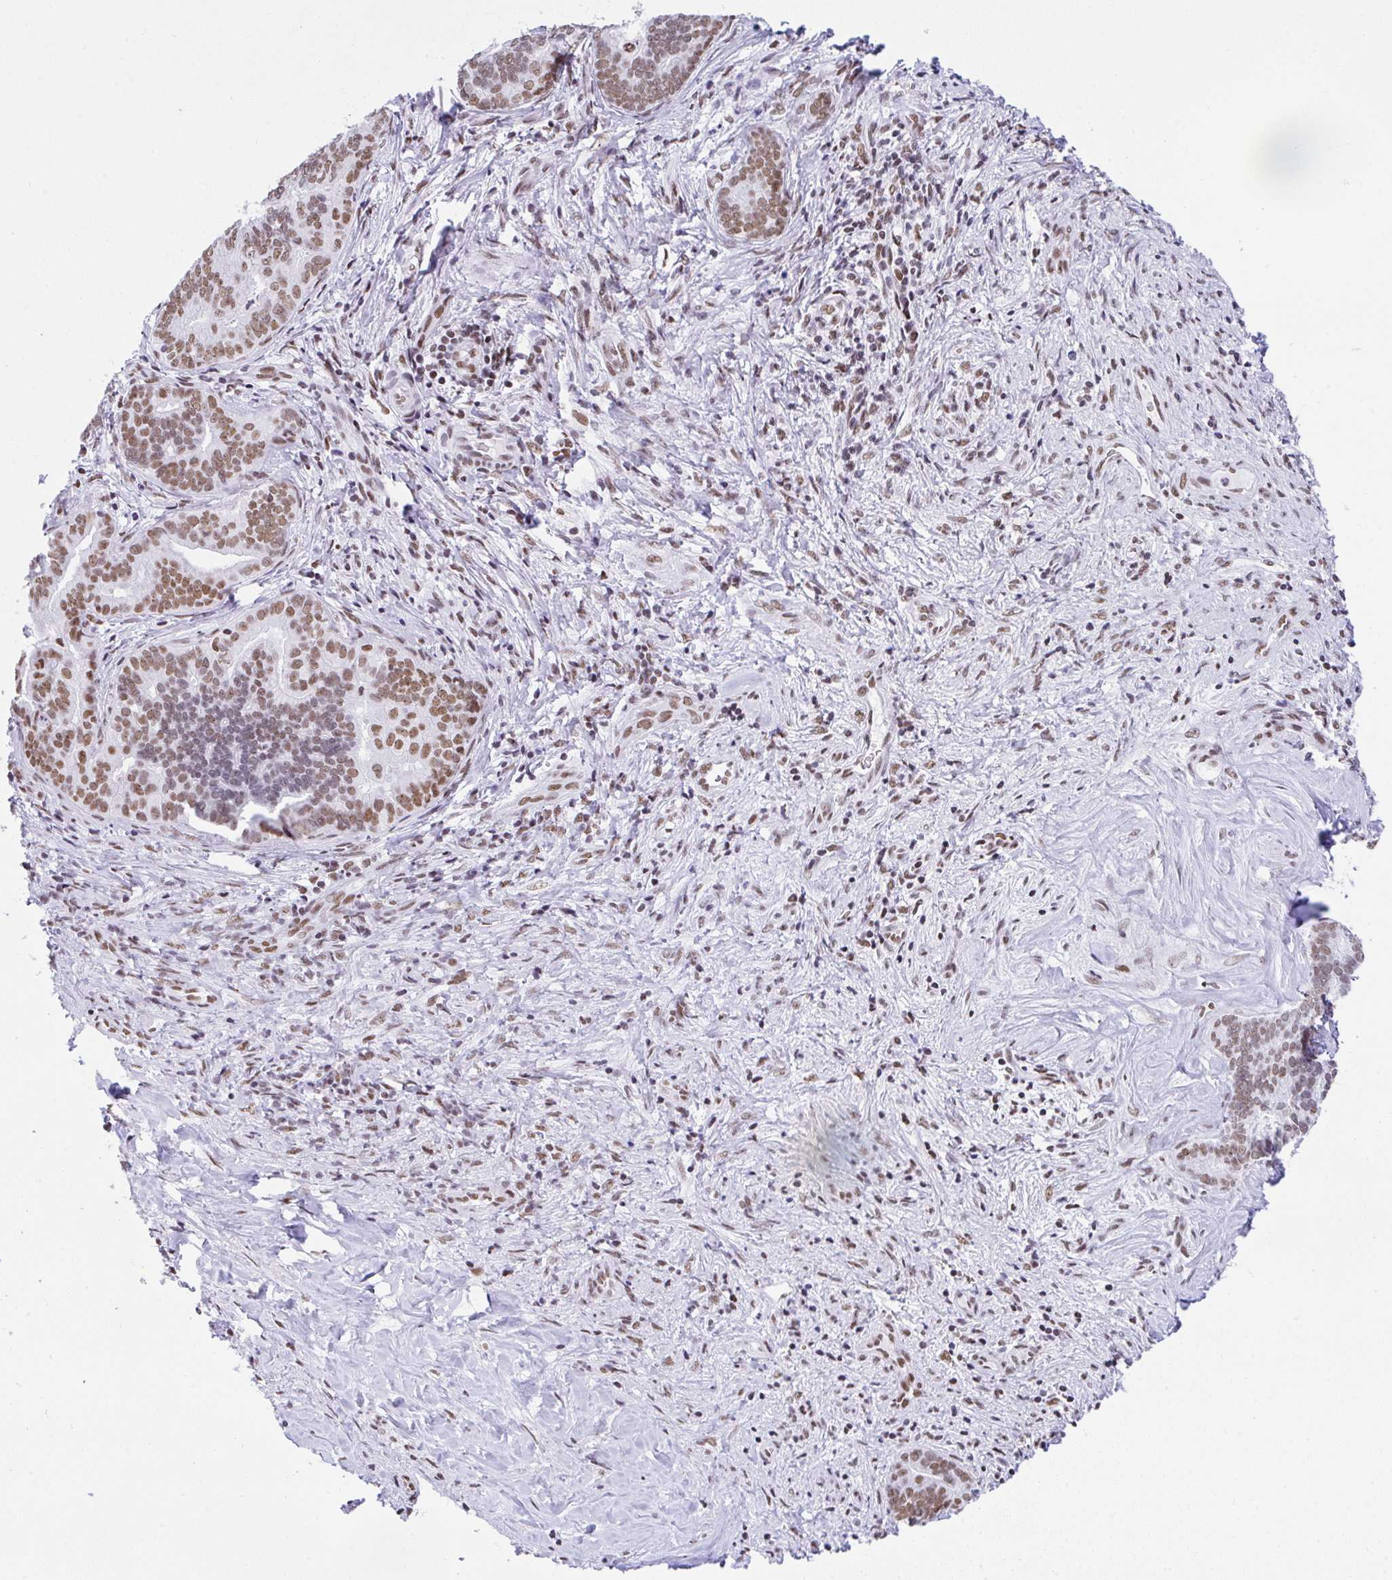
{"staining": {"intensity": "moderate", "quantity": ">75%", "location": "nuclear"}, "tissue": "liver cancer", "cell_type": "Tumor cells", "image_type": "cancer", "snomed": [{"axis": "morphology", "description": "Cholangiocarcinoma"}, {"axis": "topography", "description": "Liver"}], "caption": "IHC photomicrograph of liver cancer stained for a protein (brown), which reveals medium levels of moderate nuclear expression in about >75% of tumor cells.", "gene": "DDX52", "patient": {"sex": "female", "age": 64}}